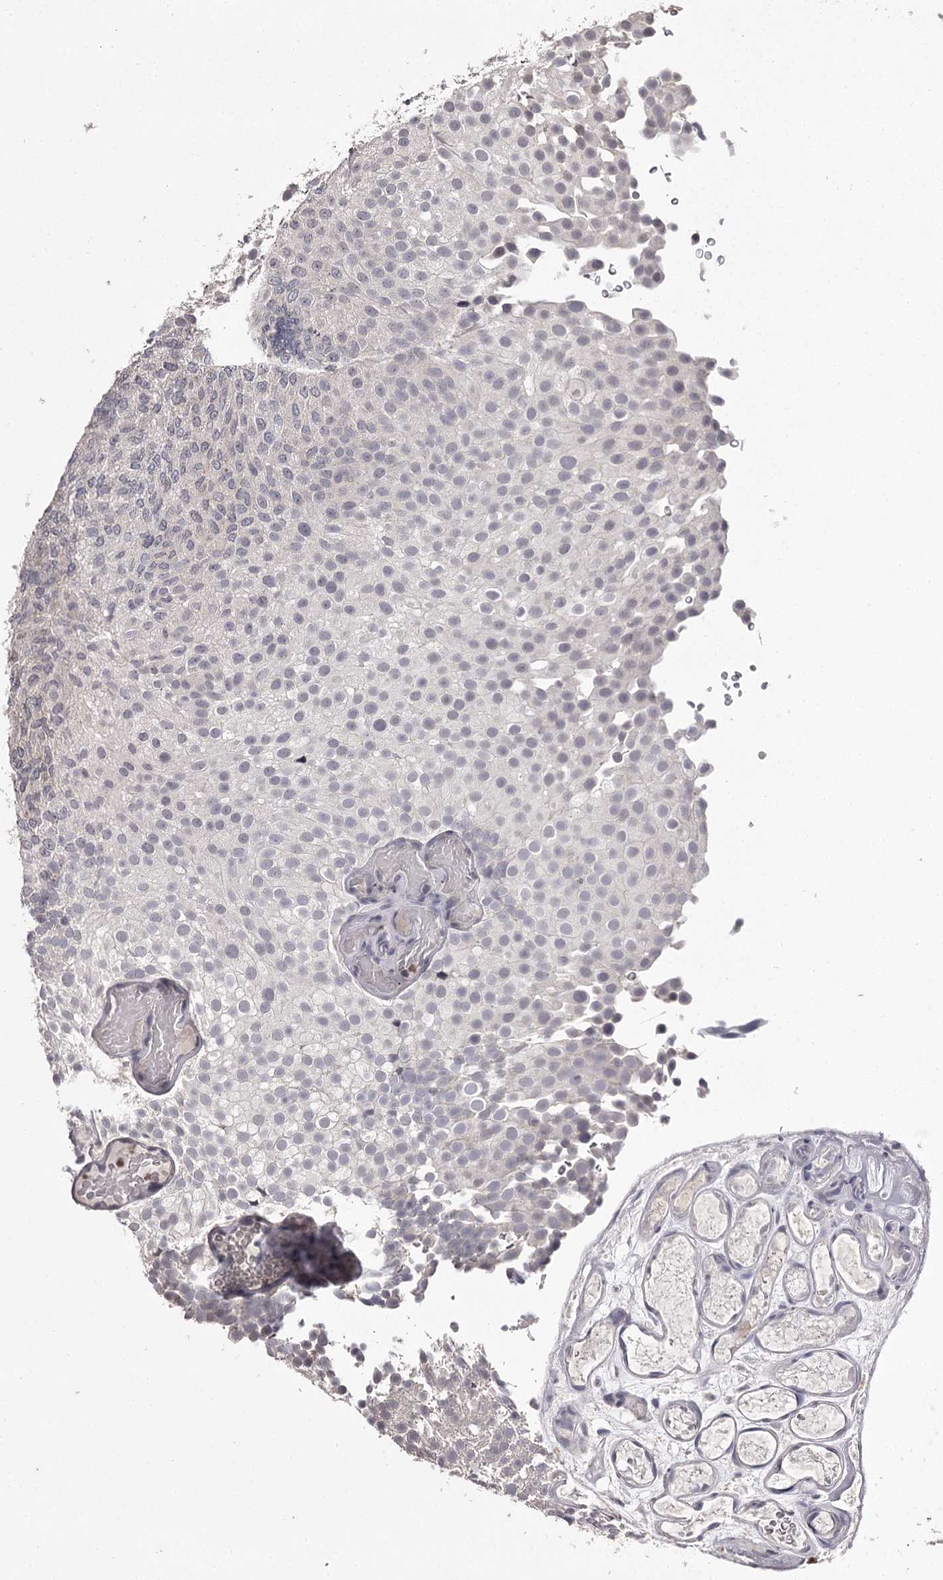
{"staining": {"intensity": "negative", "quantity": "none", "location": "none"}, "tissue": "urothelial cancer", "cell_type": "Tumor cells", "image_type": "cancer", "snomed": [{"axis": "morphology", "description": "Urothelial carcinoma, Low grade"}, {"axis": "topography", "description": "Urinary bladder"}], "caption": "There is no significant expression in tumor cells of urothelial carcinoma (low-grade).", "gene": "SLC32A1", "patient": {"sex": "male", "age": 78}}